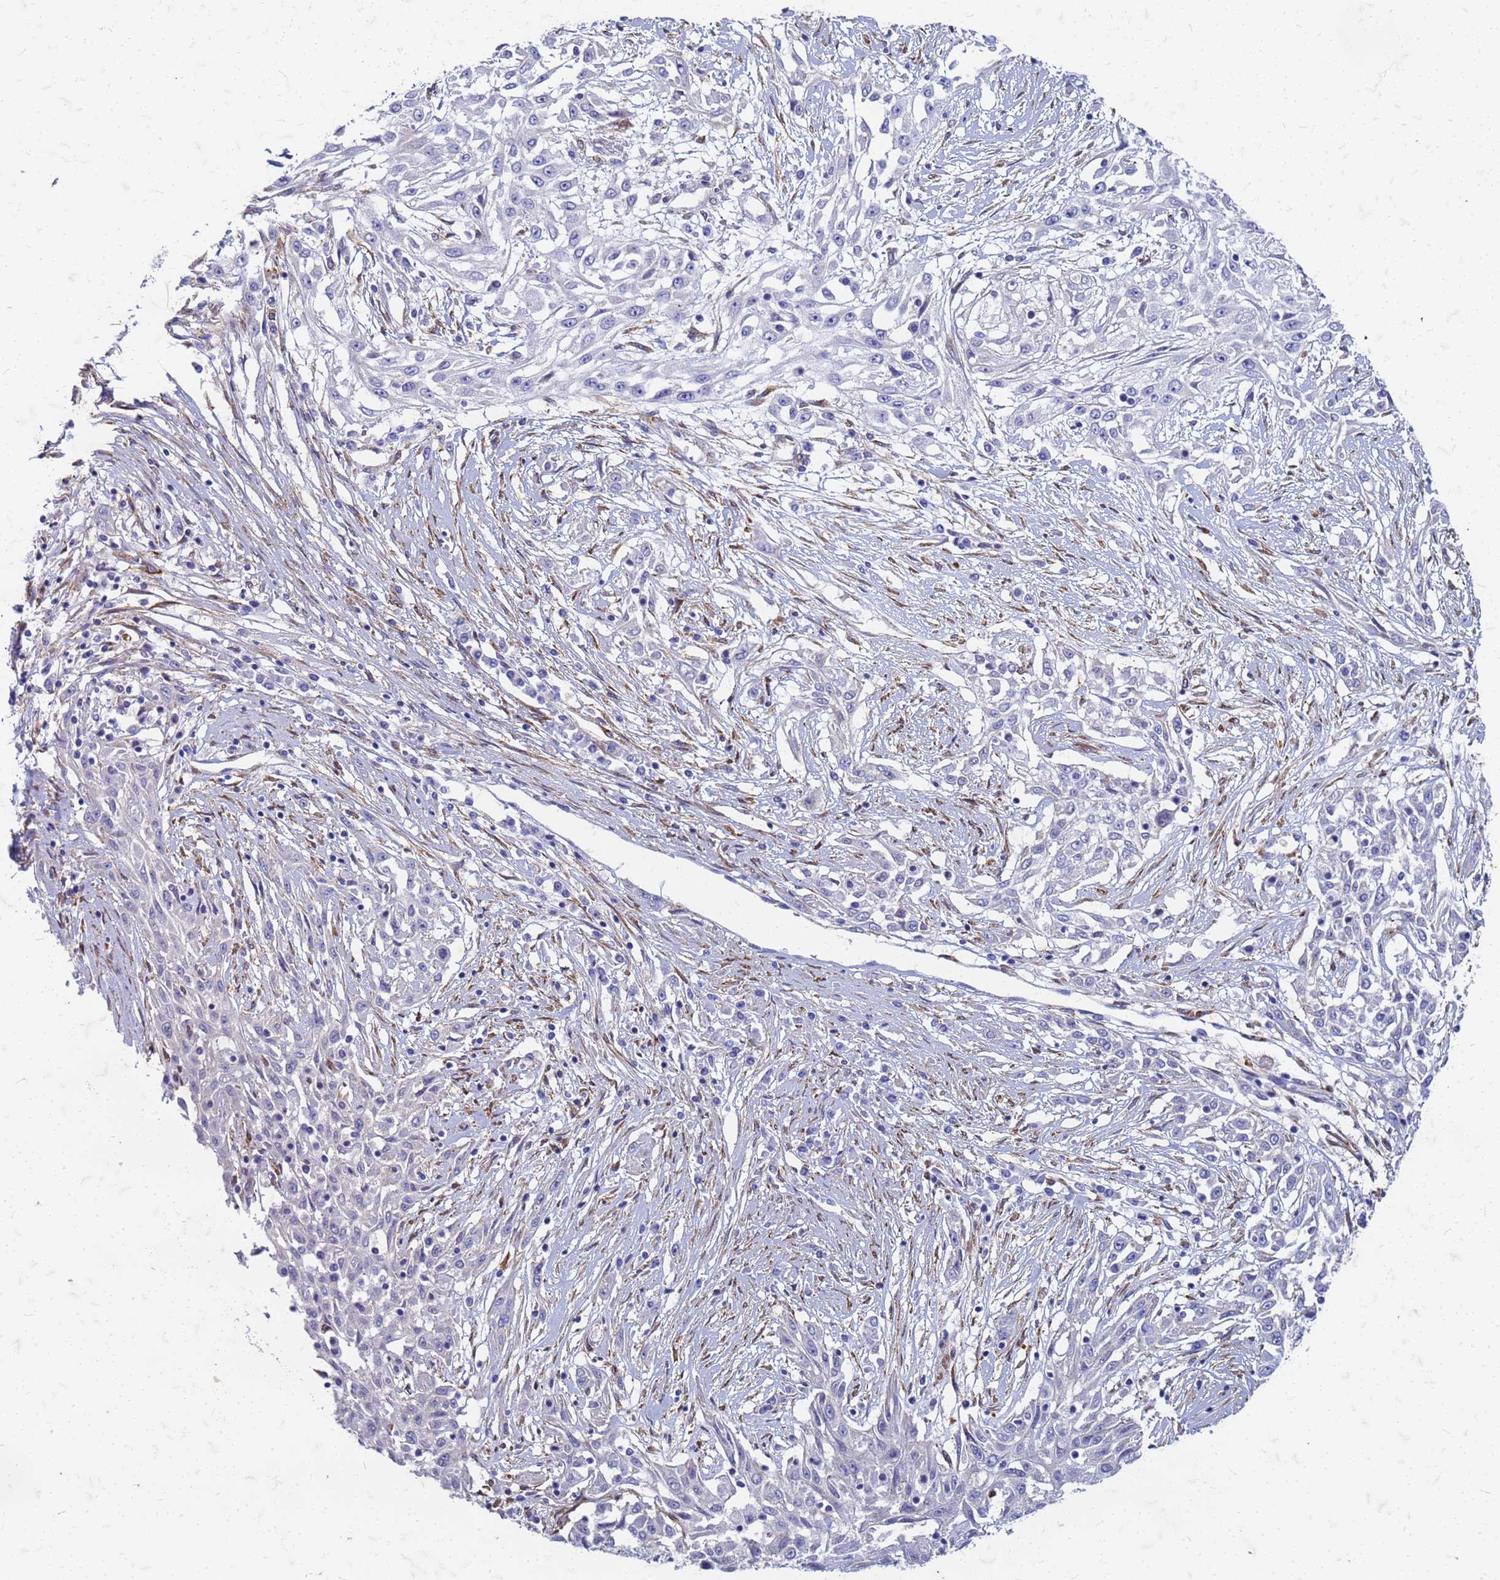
{"staining": {"intensity": "negative", "quantity": "none", "location": "none"}, "tissue": "skin cancer", "cell_type": "Tumor cells", "image_type": "cancer", "snomed": [{"axis": "morphology", "description": "Squamous cell carcinoma, NOS"}, {"axis": "morphology", "description": "Squamous cell carcinoma, metastatic, NOS"}, {"axis": "topography", "description": "Skin"}, {"axis": "topography", "description": "Lymph node"}], "caption": "The IHC micrograph has no significant staining in tumor cells of skin cancer tissue. (IHC, brightfield microscopy, high magnification).", "gene": "TRIM64B", "patient": {"sex": "male", "age": 75}}